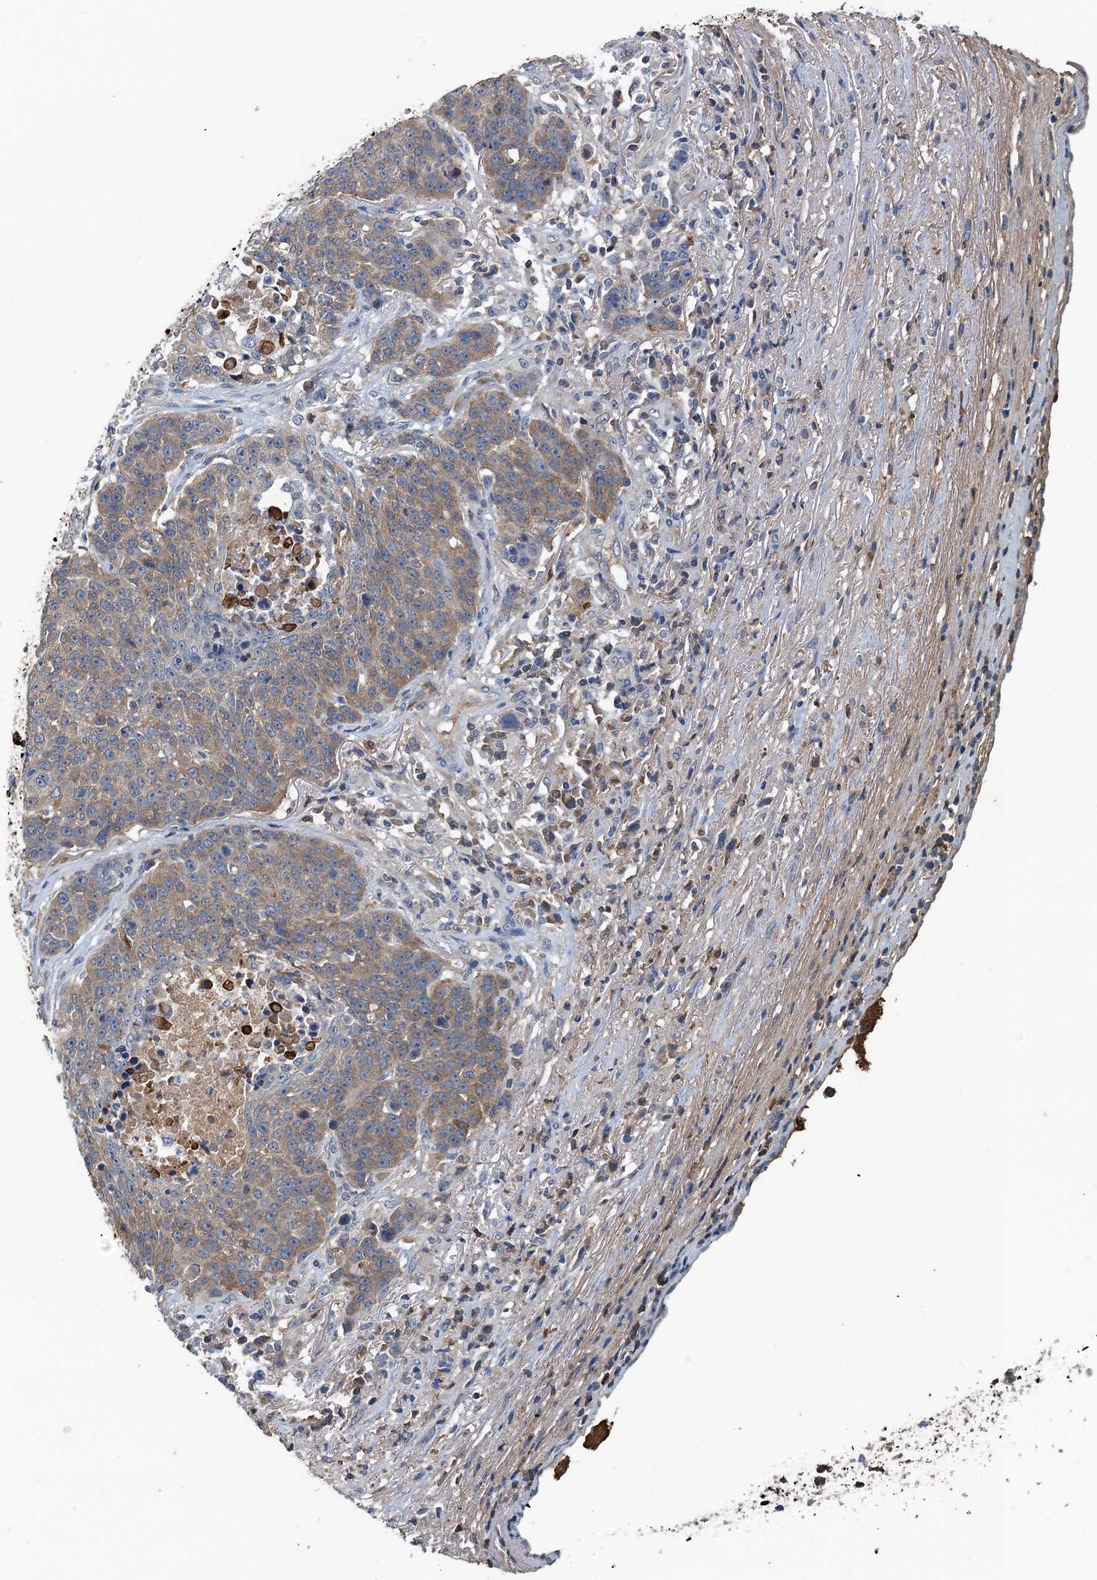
{"staining": {"intensity": "weak", "quantity": ">75%", "location": "cytoplasmic/membranous"}, "tissue": "lung cancer", "cell_type": "Tumor cells", "image_type": "cancer", "snomed": [{"axis": "morphology", "description": "Normal tissue, NOS"}, {"axis": "morphology", "description": "Squamous cell carcinoma, NOS"}, {"axis": "topography", "description": "Lymph node"}, {"axis": "topography", "description": "Lung"}], "caption": "High-power microscopy captured an IHC photomicrograph of lung squamous cell carcinoma, revealing weak cytoplasmic/membranous expression in approximately >75% of tumor cells.", "gene": "LSM14B", "patient": {"sex": "male", "age": 66}}